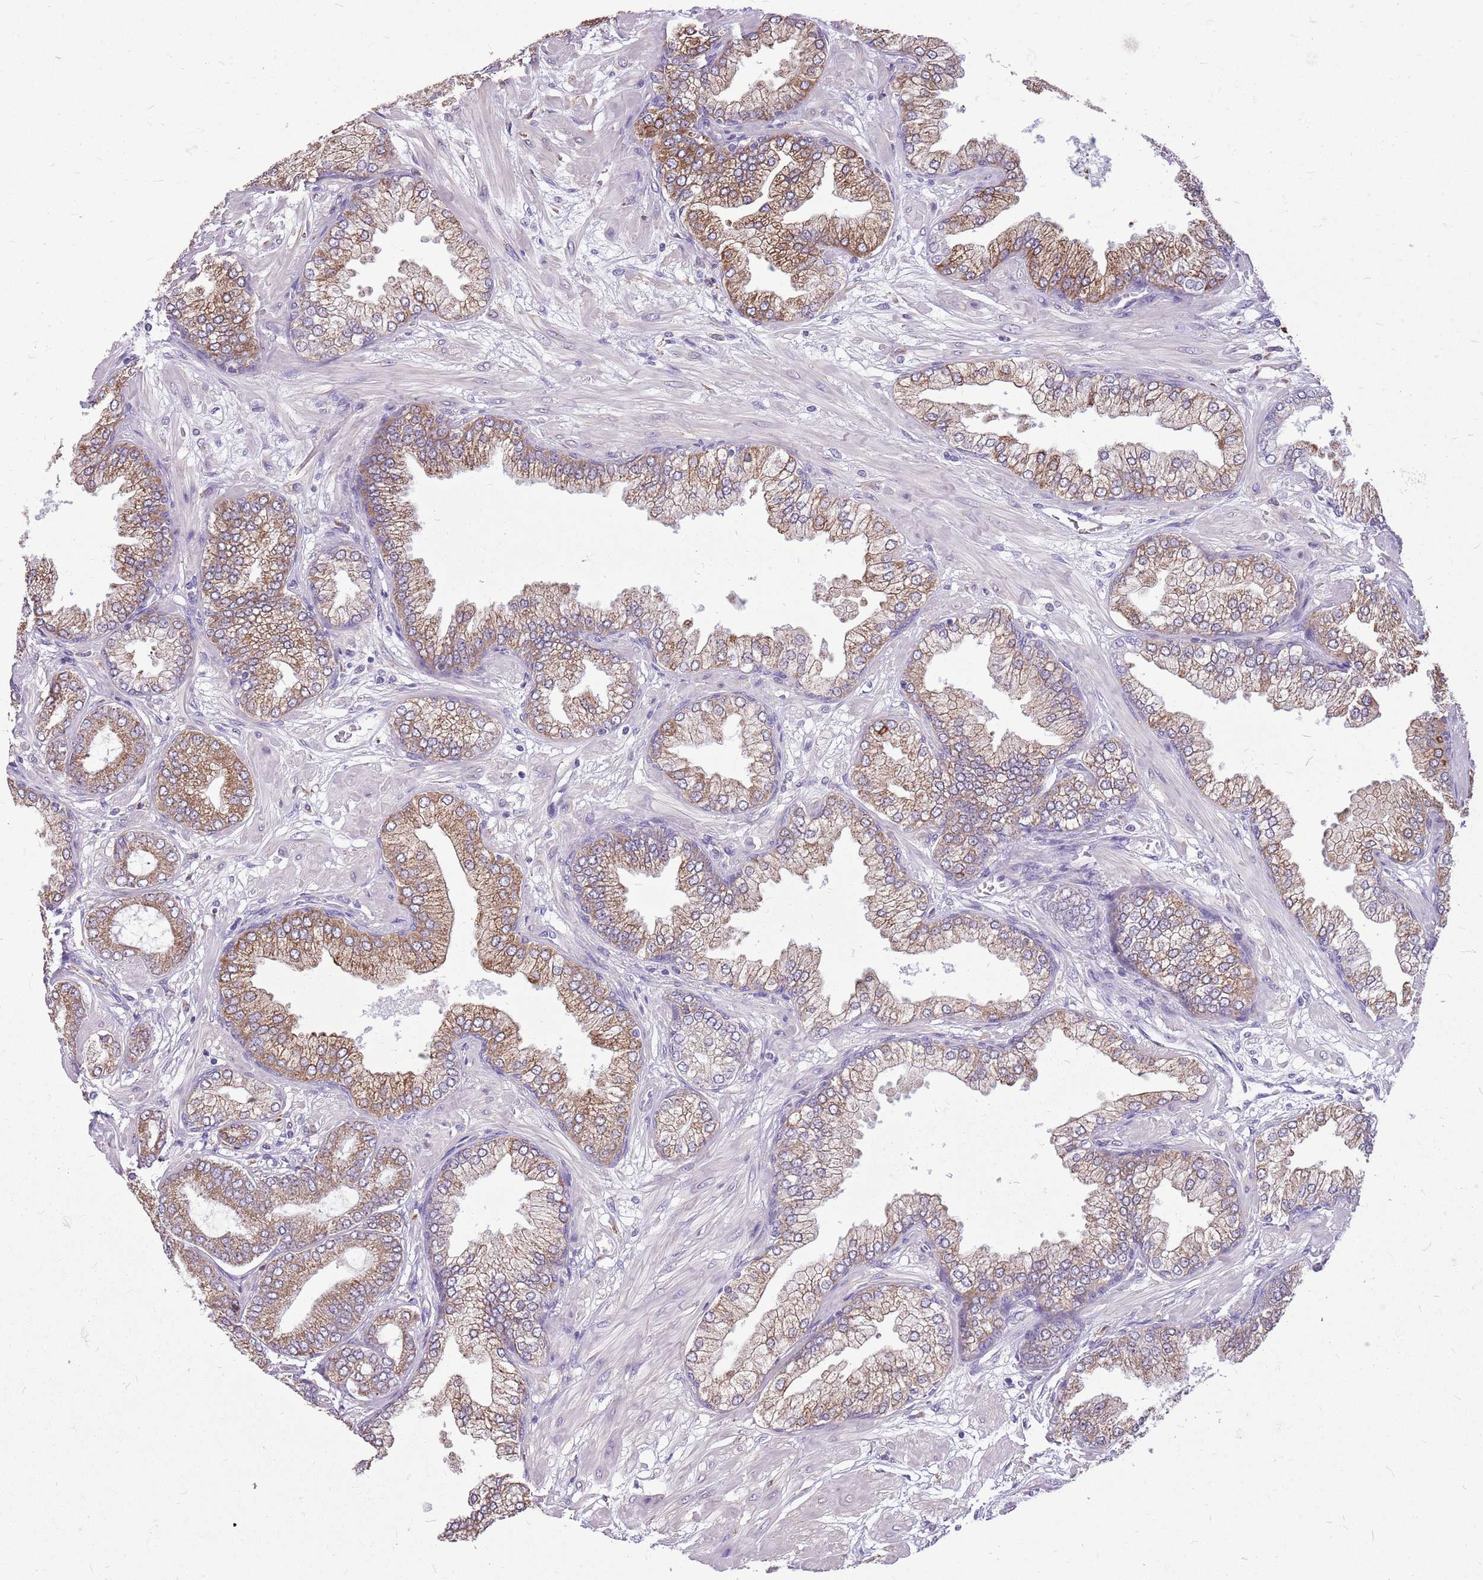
{"staining": {"intensity": "moderate", "quantity": ">75%", "location": "cytoplasmic/membranous"}, "tissue": "prostate cancer", "cell_type": "Tumor cells", "image_type": "cancer", "snomed": [{"axis": "morphology", "description": "Adenocarcinoma, Low grade"}, {"axis": "topography", "description": "Prostate"}], "caption": "Prostate cancer was stained to show a protein in brown. There is medium levels of moderate cytoplasmic/membranous positivity in about >75% of tumor cells. (Brightfield microscopy of DAB IHC at high magnification).", "gene": "KCTD19", "patient": {"sex": "male", "age": 55}}